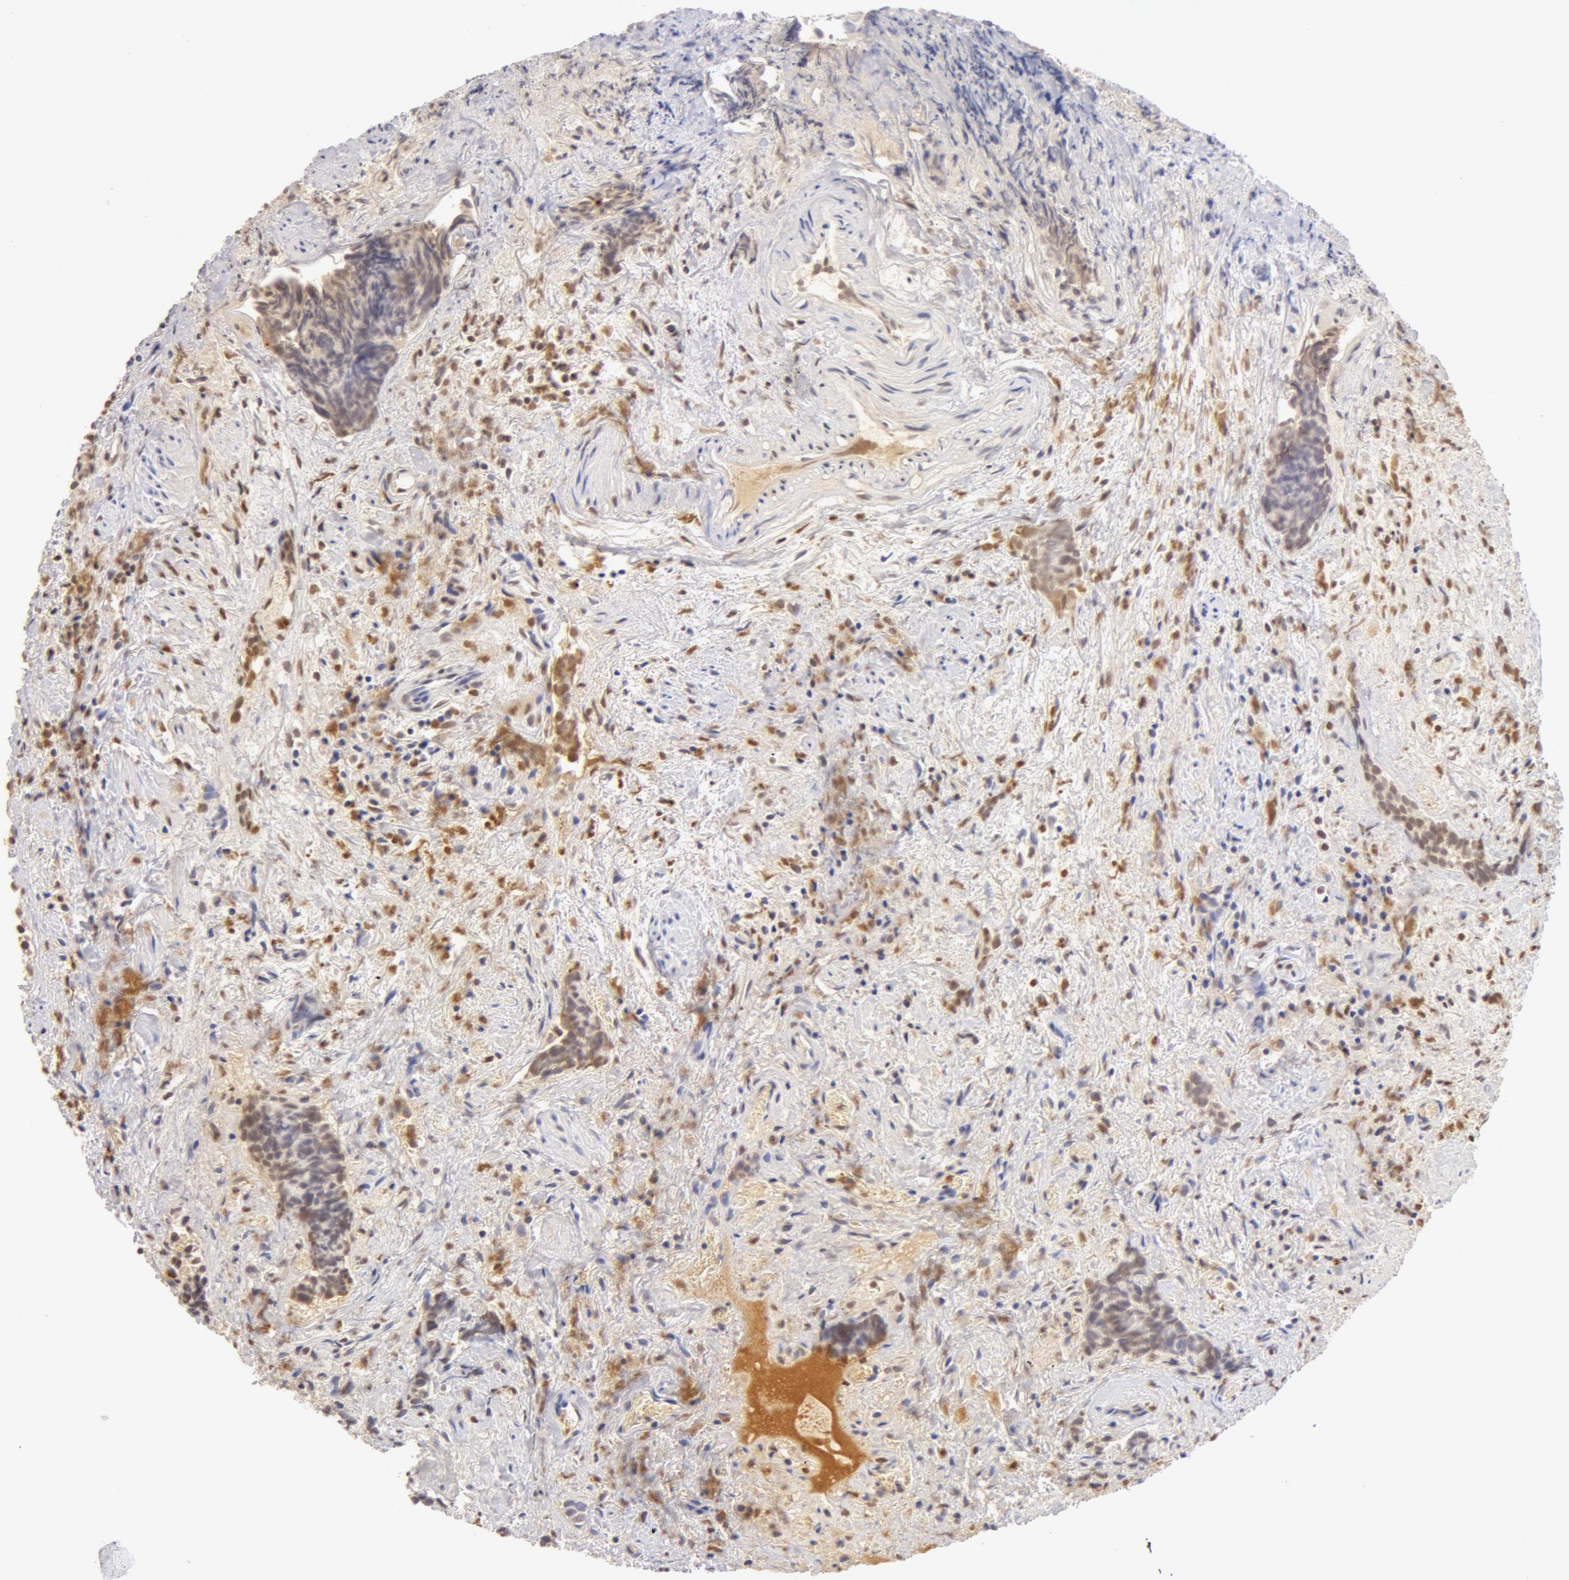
{"staining": {"intensity": "negative", "quantity": "none", "location": "none"}, "tissue": "urothelial cancer", "cell_type": "Tumor cells", "image_type": "cancer", "snomed": [{"axis": "morphology", "description": "Urothelial carcinoma, High grade"}, {"axis": "topography", "description": "Urinary bladder"}], "caption": "A histopathology image of high-grade urothelial carcinoma stained for a protein exhibits no brown staining in tumor cells.", "gene": "AHSG", "patient": {"sex": "female", "age": 78}}